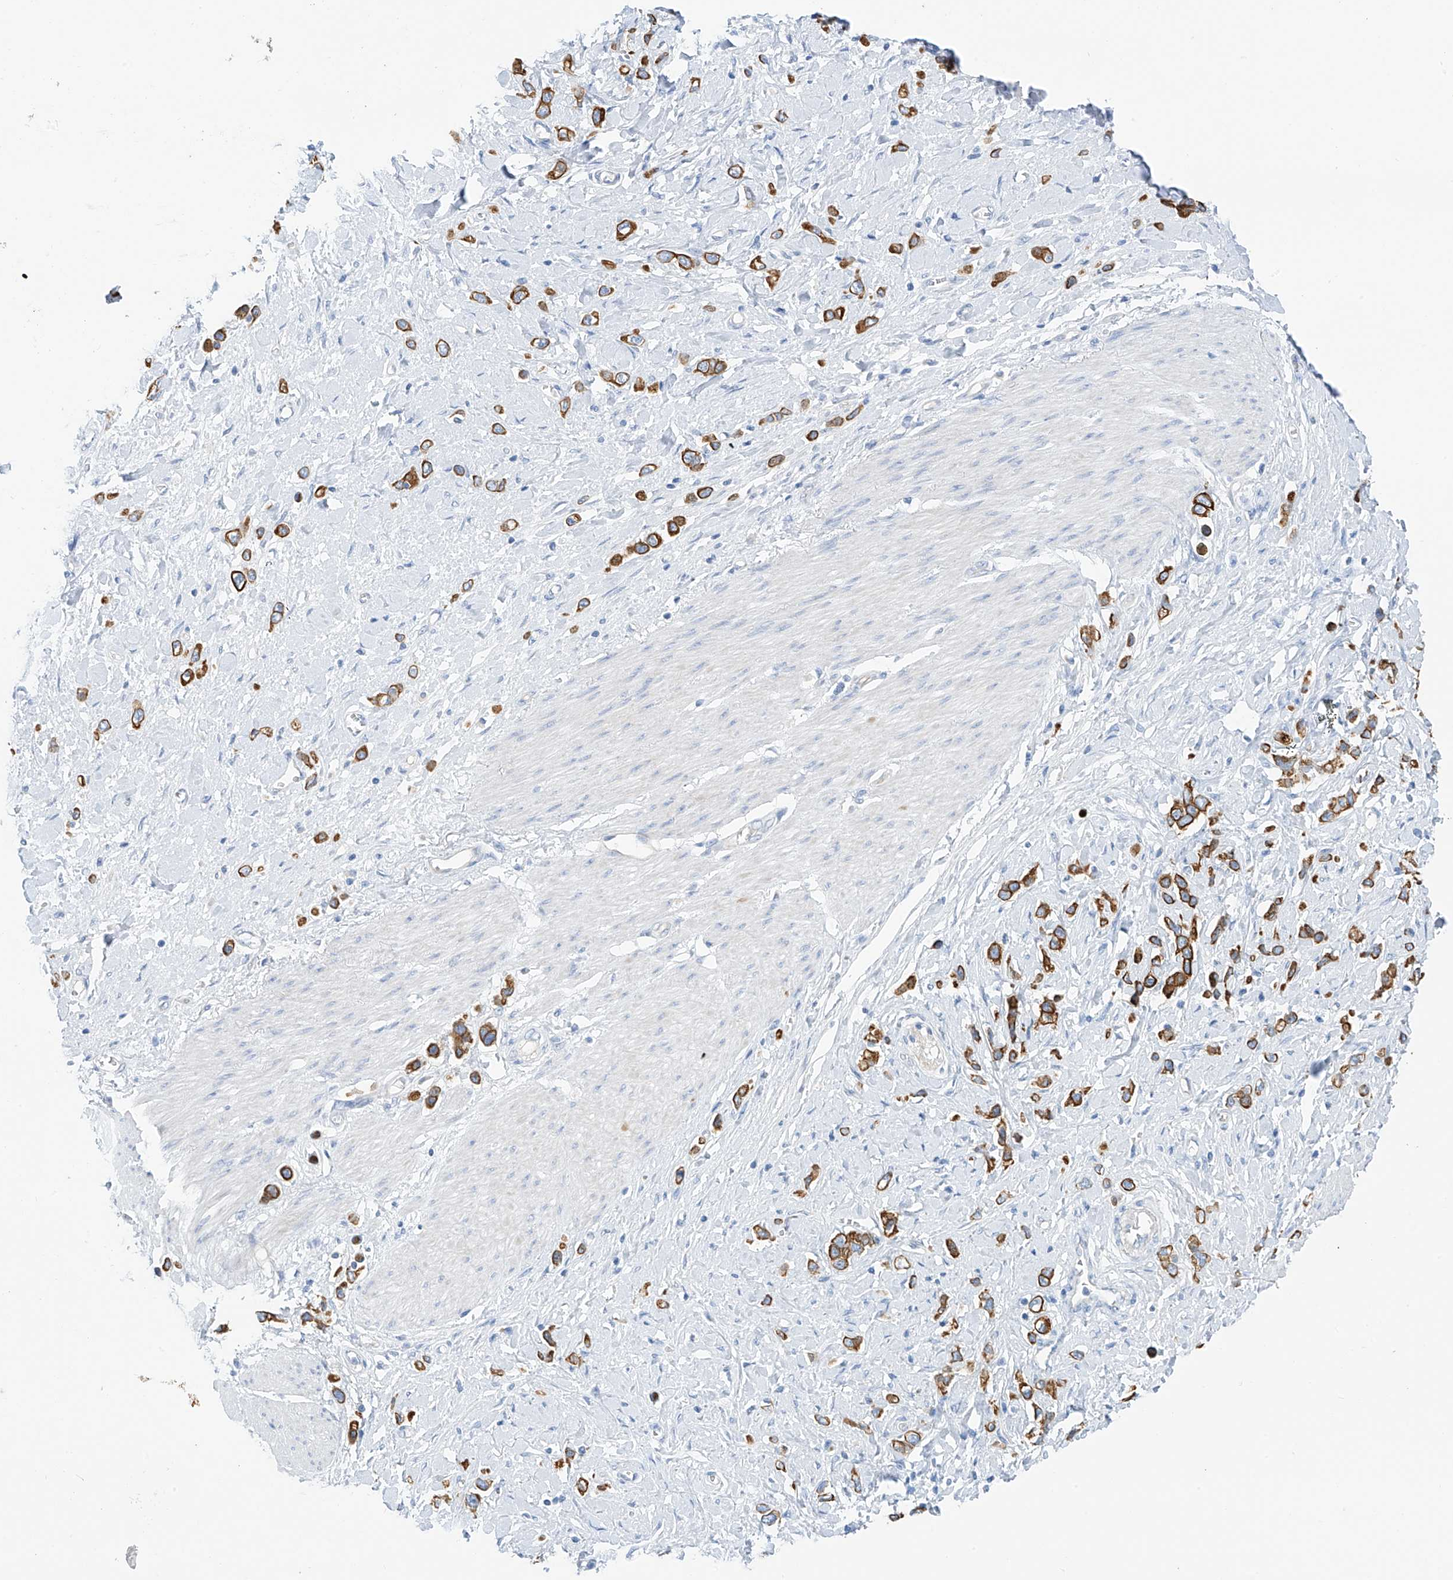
{"staining": {"intensity": "strong", "quantity": ">75%", "location": "cytoplasmic/membranous"}, "tissue": "stomach cancer", "cell_type": "Tumor cells", "image_type": "cancer", "snomed": [{"axis": "morphology", "description": "Normal tissue, NOS"}, {"axis": "morphology", "description": "Adenocarcinoma, NOS"}, {"axis": "topography", "description": "Stomach, upper"}, {"axis": "topography", "description": "Stomach"}], "caption": "Stomach cancer (adenocarcinoma) tissue exhibits strong cytoplasmic/membranous staining in about >75% of tumor cells, visualized by immunohistochemistry.", "gene": "PIK3C2B", "patient": {"sex": "female", "age": 65}}